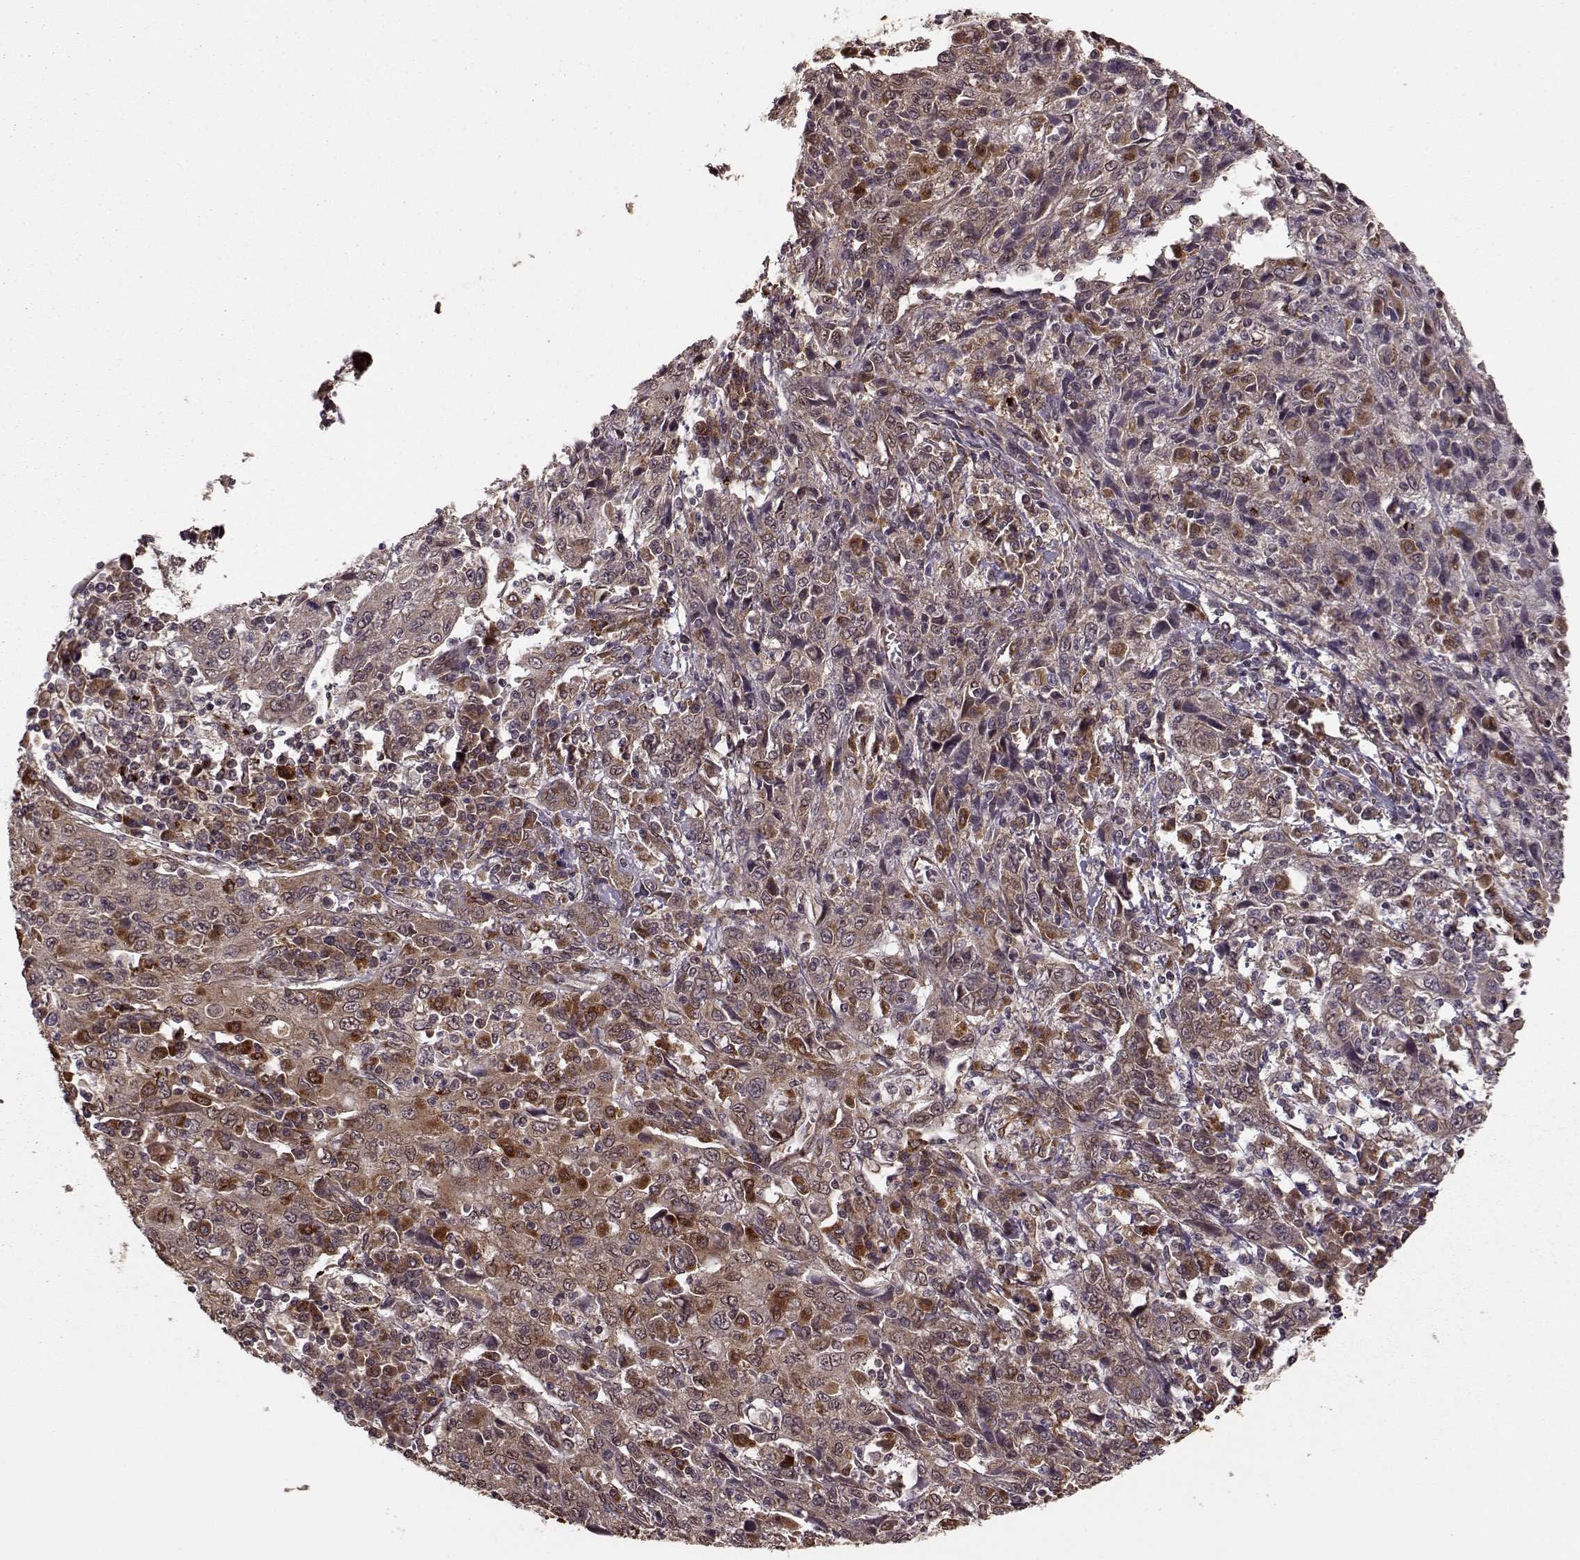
{"staining": {"intensity": "moderate", "quantity": ">75%", "location": "cytoplasmic/membranous"}, "tissue": "cervical cancer", "cell_type": "Tumor cells", "image_type": "cancer", "snomed": [{"axis": "morphology", "description": "Squamous cell carcinoma, NOS"}, {"axis": "topography", "description": "Cervix"}], "caption": "Protein analysis of cervical cancer tissue shows moderate cytoplasmic/membranous positivity in approximately >75% of tumor cells.", "gene": "YIPF5", "patient": {"sex": "female", "age": 46}}